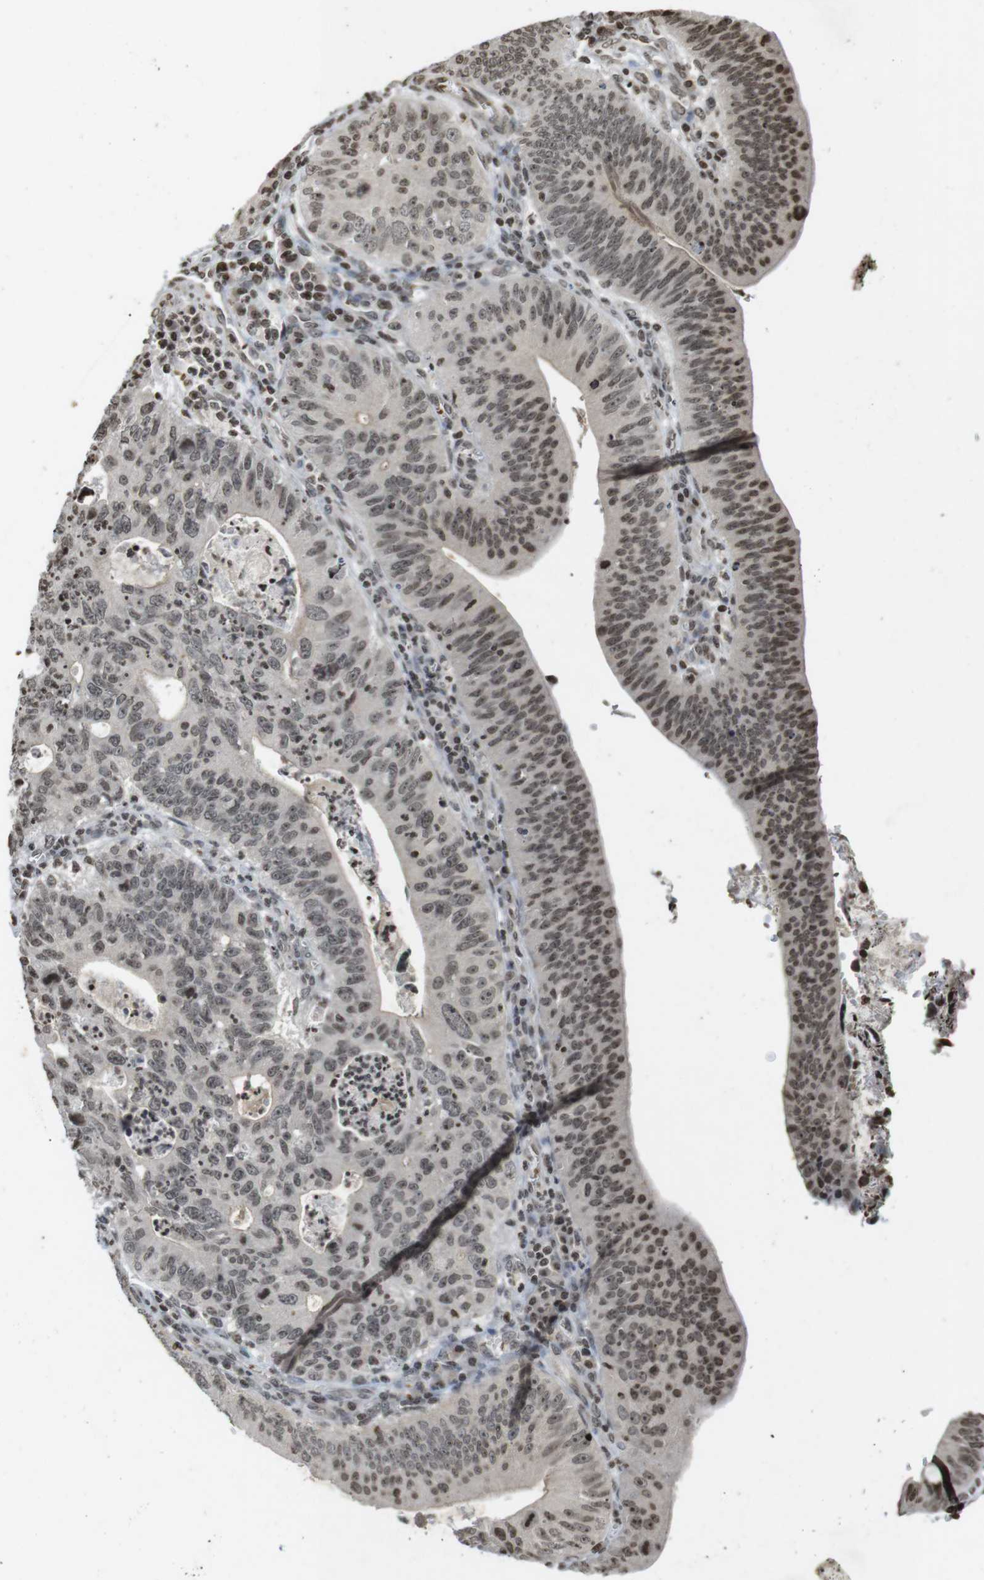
{"staining": {"intensity": "moderate", "quantity": "25%-75%", "location": "nuclear"}, "tissue": "stomach cancer", "cell_type": "Tumor cells", "image_type": "cancer", "snomed": [{"axis": "morphology", "description": "Adenocarcinoma, NOS"}, {"axis": "topography", "description": "Stomach"}], "caption": "The photomicrograph displays staining of stomach adenocarcinoma, revealing moderate nuclear protein staining (brown color) within tumor cells.", "gene": "FOXA3", "patient": {"sex": "male", "age": 59}}